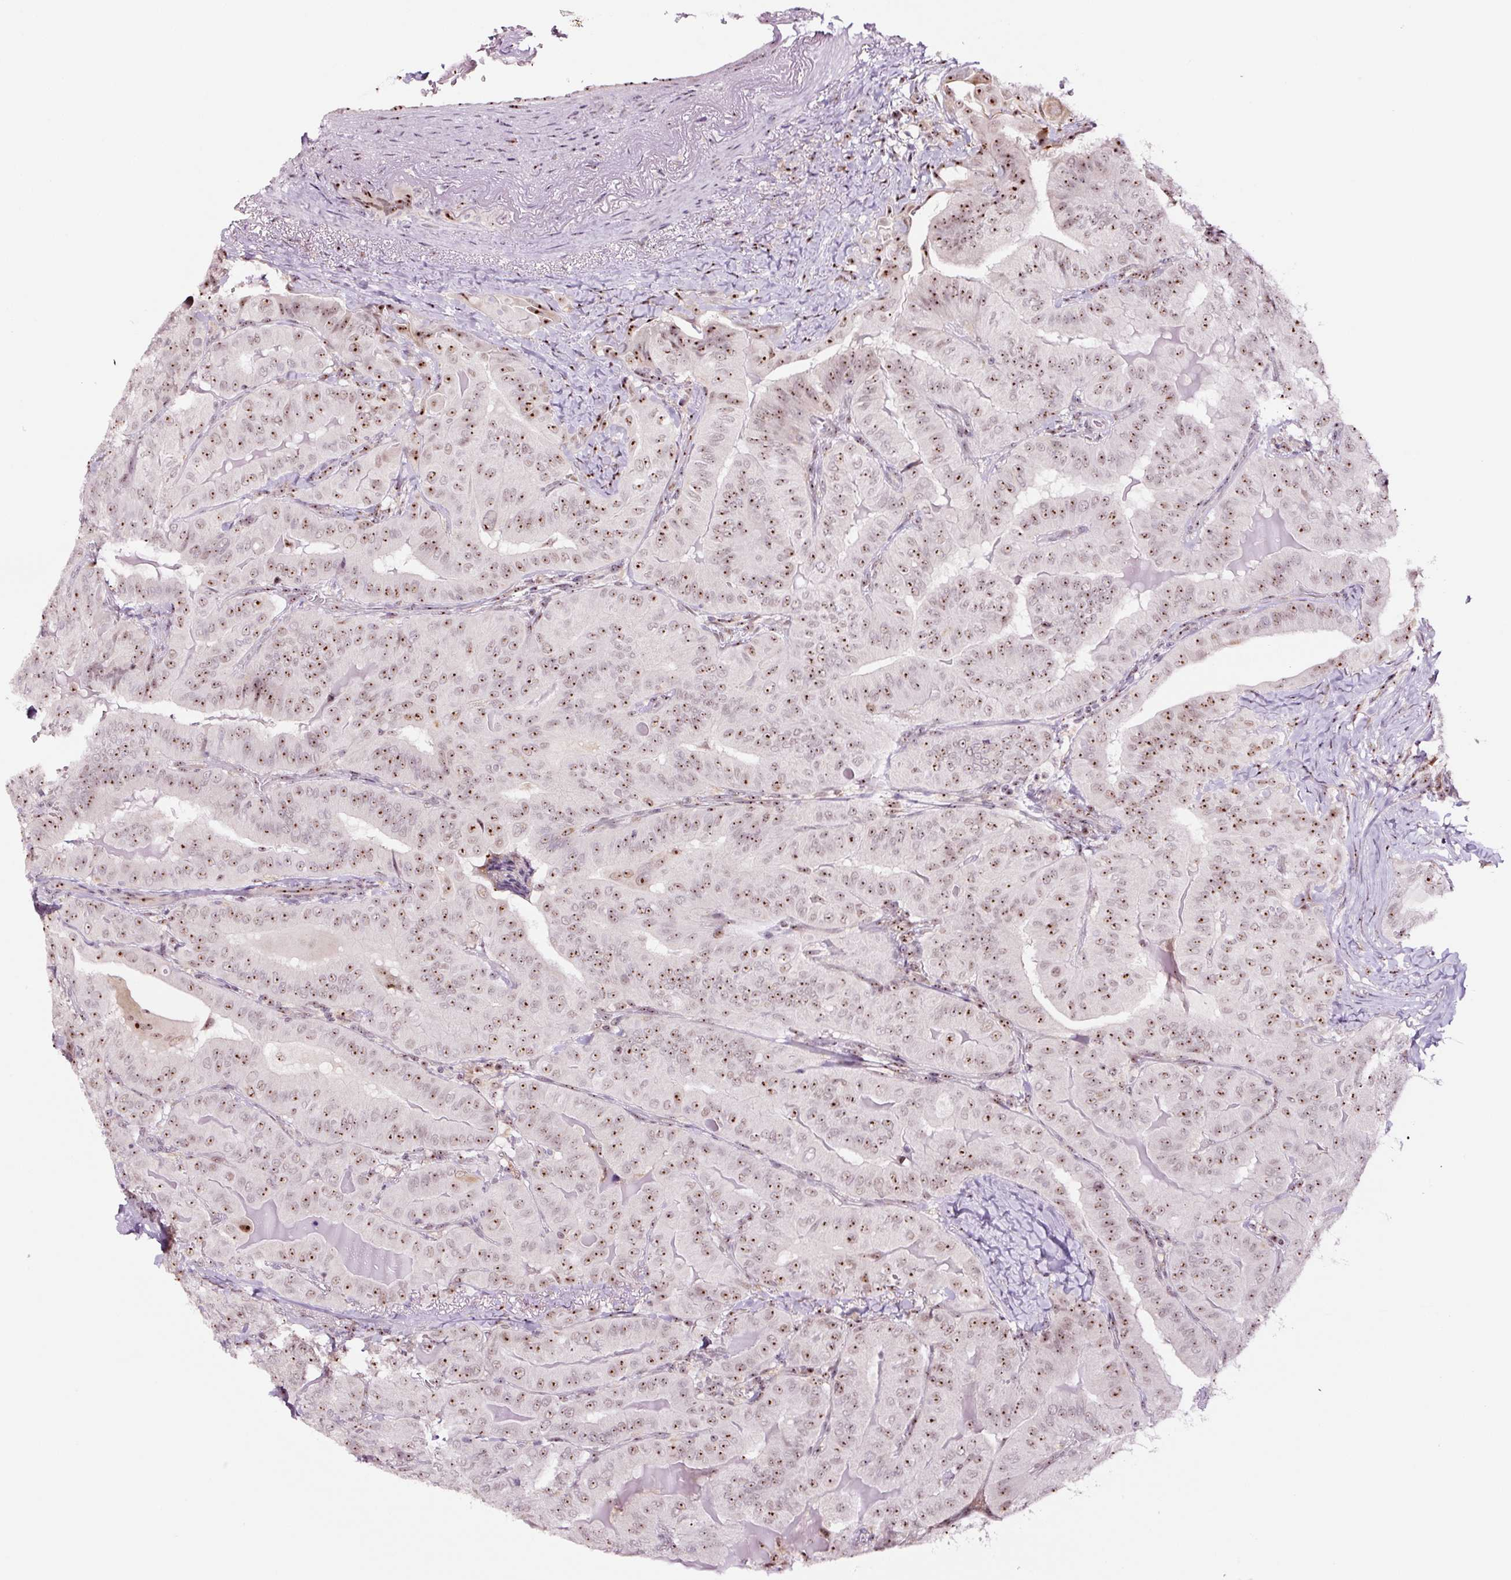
{"staining": {"intensity": "moderate", "quantity": ">75%", "location": "nuclear"}, "tissue": "thyroid cancer", "cell_type": "Tumor cells", "image_type": "cancer", "snomed": [{"axis": "morphology", "description": "Papillary adenocarcinoma, NOS"}, {"axis": "topography", "description": "Thyroid gland"}], "caption": "Thyroid cancer was stained to show a protein in brown. There is medium levels of moderate nuclear expression in approximately >75% of tumor cells.", "gene": "GNL3", "patient": {"sex": "female", "age": 68}}